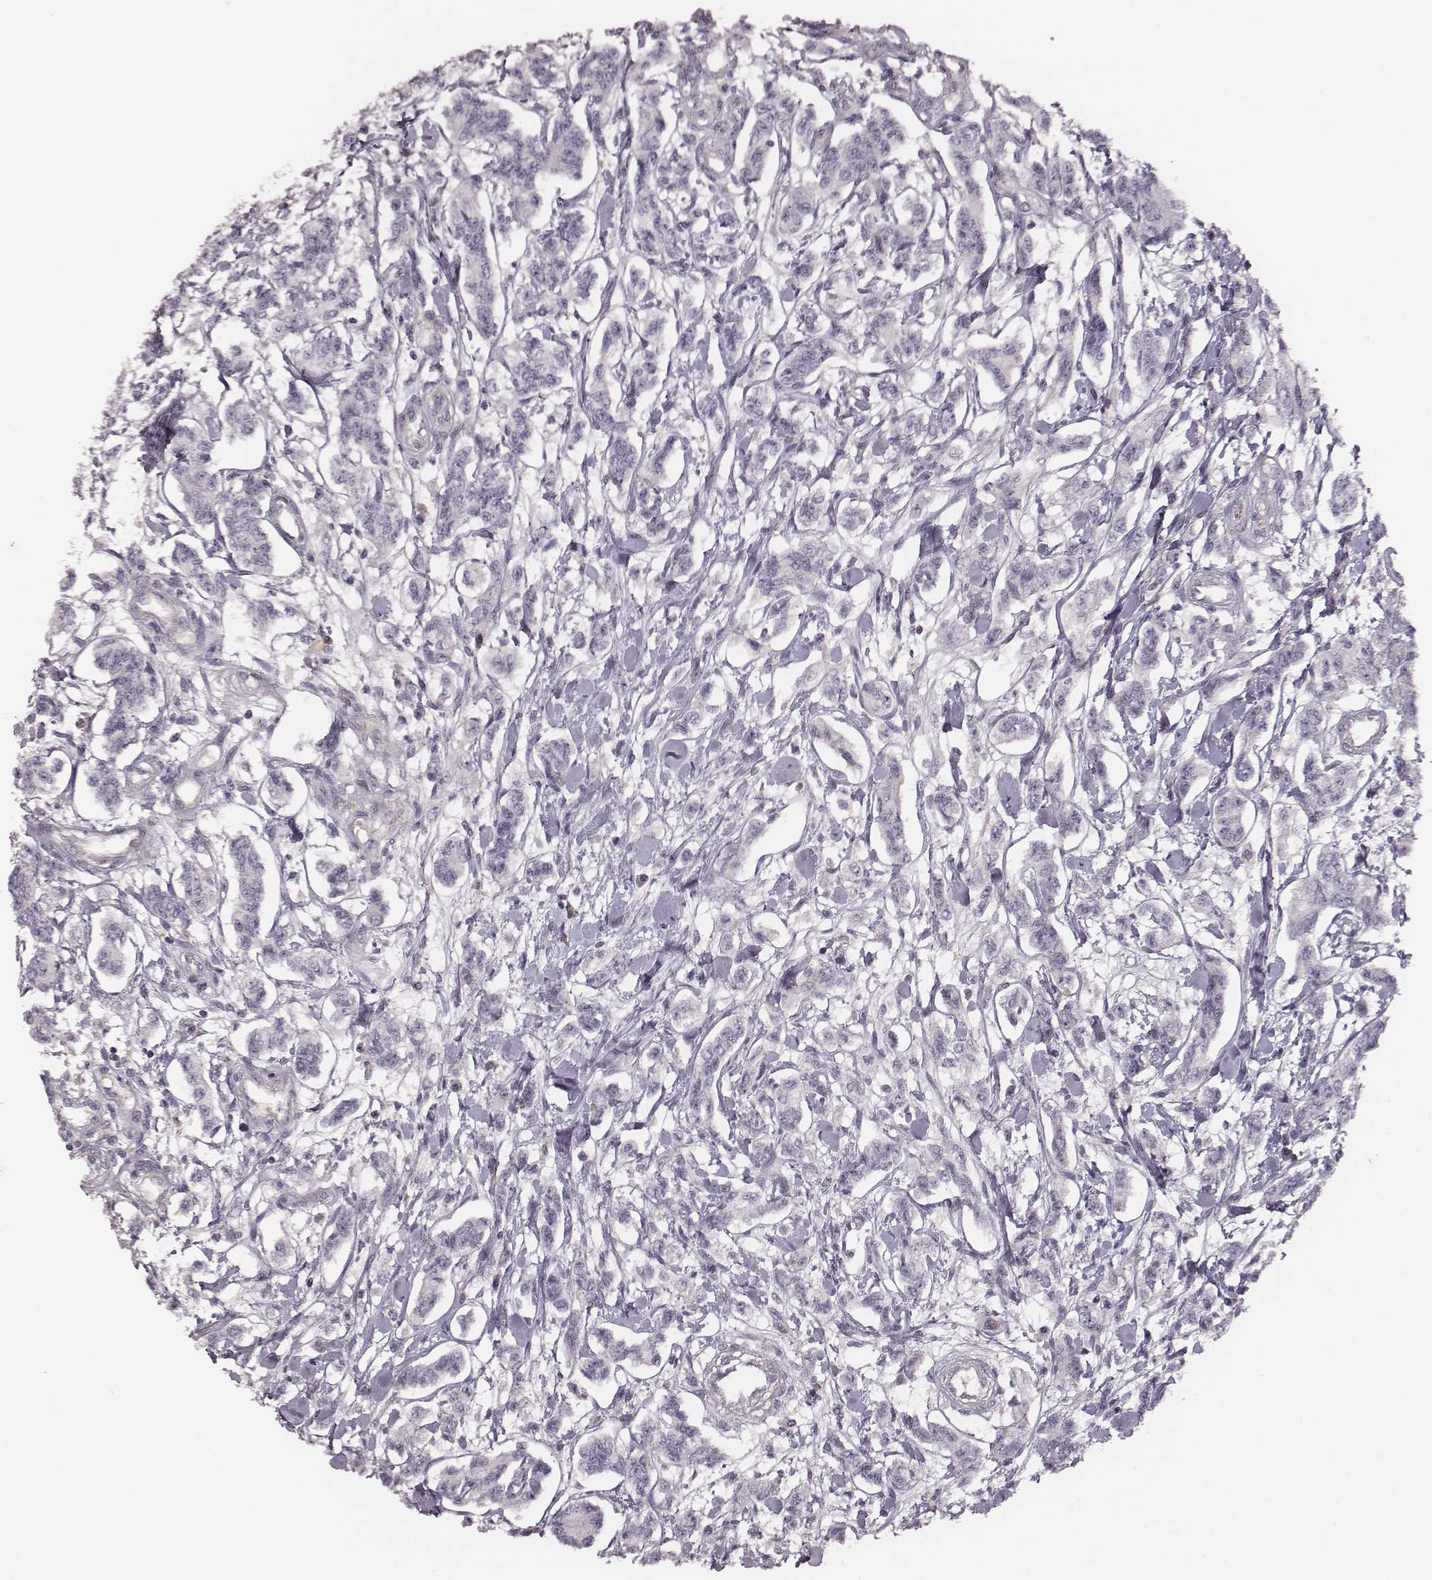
{"staining": {"intensity": "negative", "quantity": "none", "location": "none"}, "tissue": "carcinoid", "cell_type": "Tumor cells", "image_type": "cancer", "snomed": [{"axis": "morphology", "description": "Carcinoid, malignant, NOS"}, {"axis": "topography", "description": "Kidney"}], "caption": "A photomicrograph of carcinoid stained for a protein reveals no brown staining in tumor cells. (DAB (3,3'-diaminobenzidine) IHC, high magnification).", "gene": "ZYX", "patient": {"sex": "female", "age": 41}}